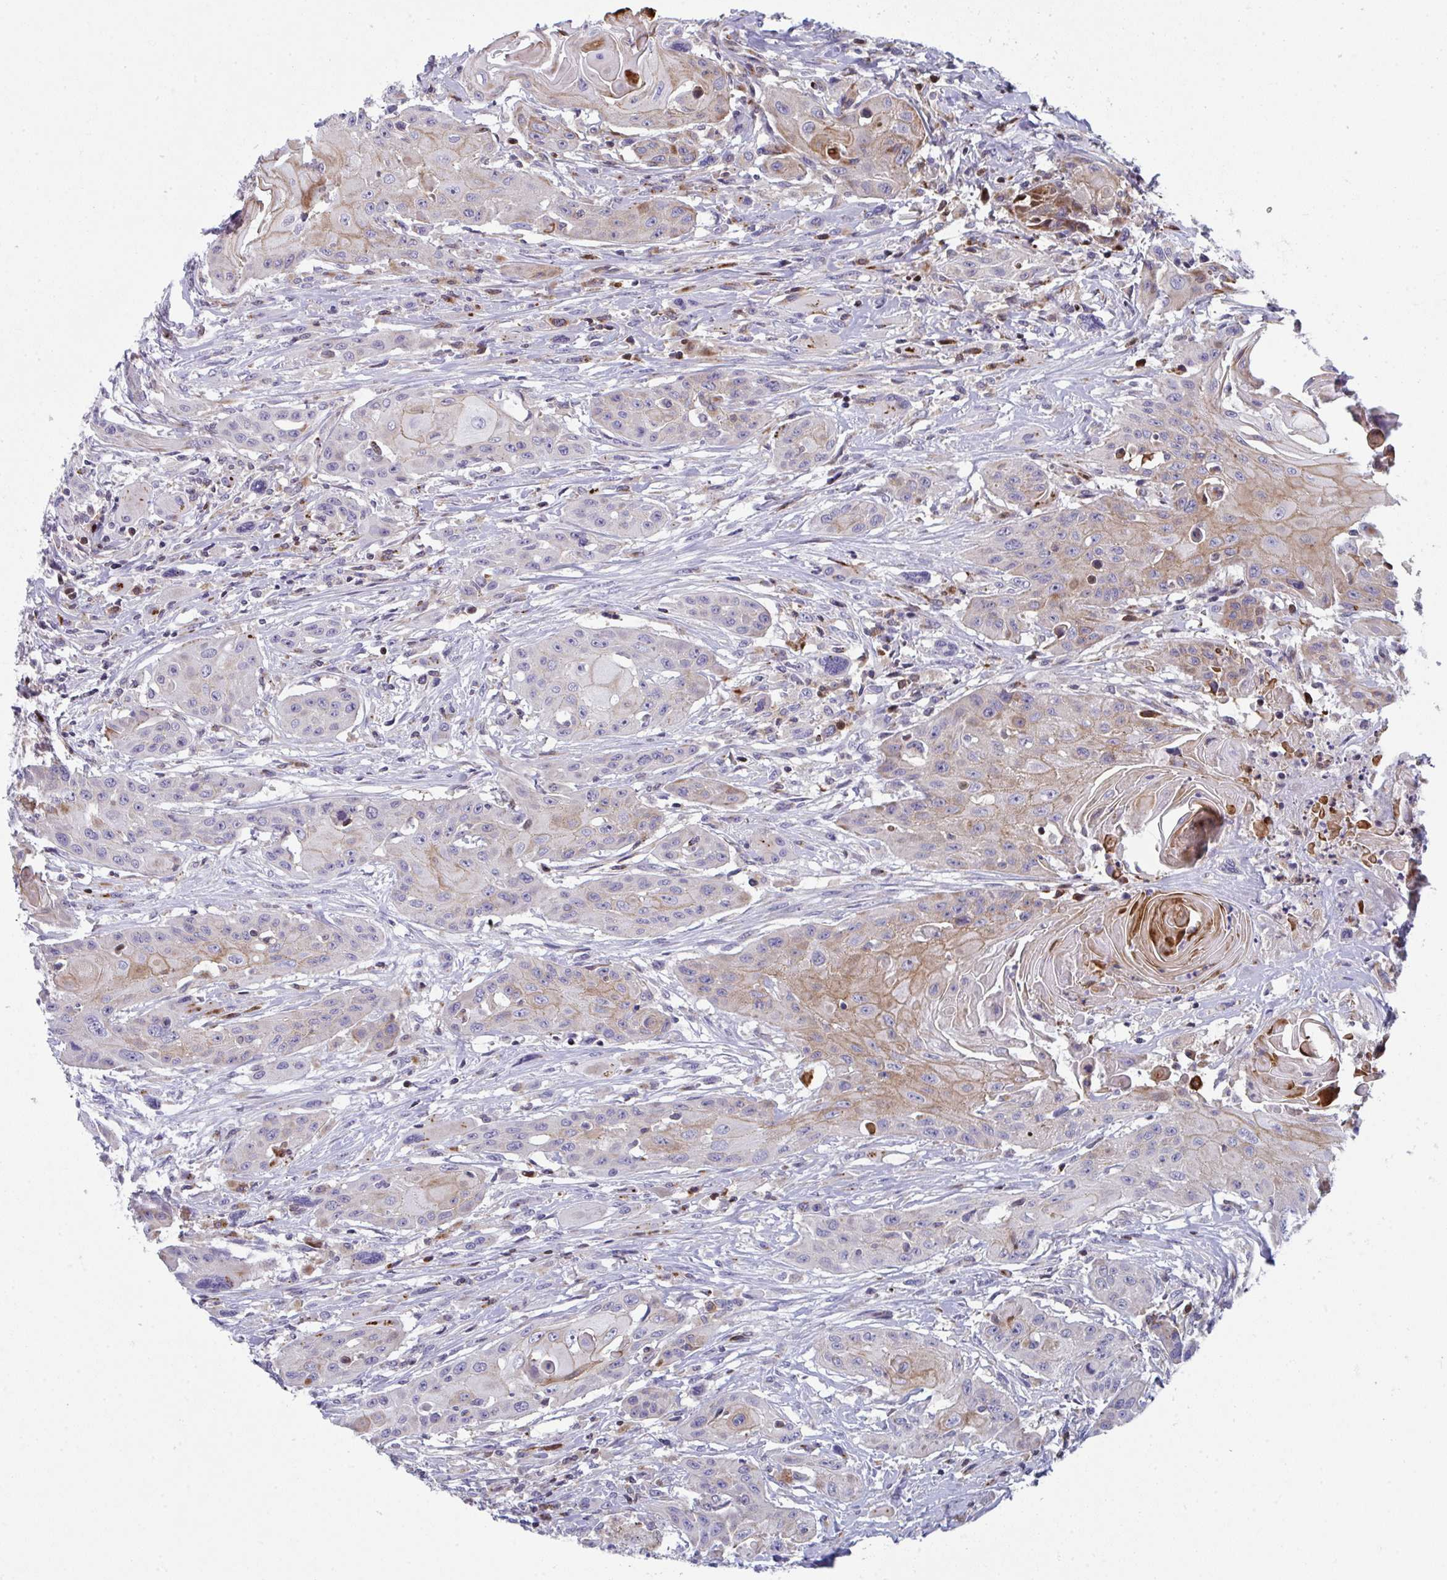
{"staining": {"intensity": "weak", "quantity": "25%-75%", "location": "cytoplasmic/membranous"}, "tissue": "head and neck cancer", "cell_type": "Tumor cells", "image_type": "cancer", "snomed": [{"axis": "morphology", "description": "Squamous cell carcinoma, NOS"}, {"axis": "topography", "description": "Oral tissue"}, {"axis": "topography", "description": "Head-Neck"}, {"axis": "topography", "description": "Neck, NOS"}], "caption": "Head and neck cancer stained with DAB (3,3'-diaminobenzidine) IHC demonstrates low levels of weak cytoplasmic/membranous expression in about 25%-75% of tumor cells.", "gene": "AOC2", "patient": {"sex": "female", "age": 55}}